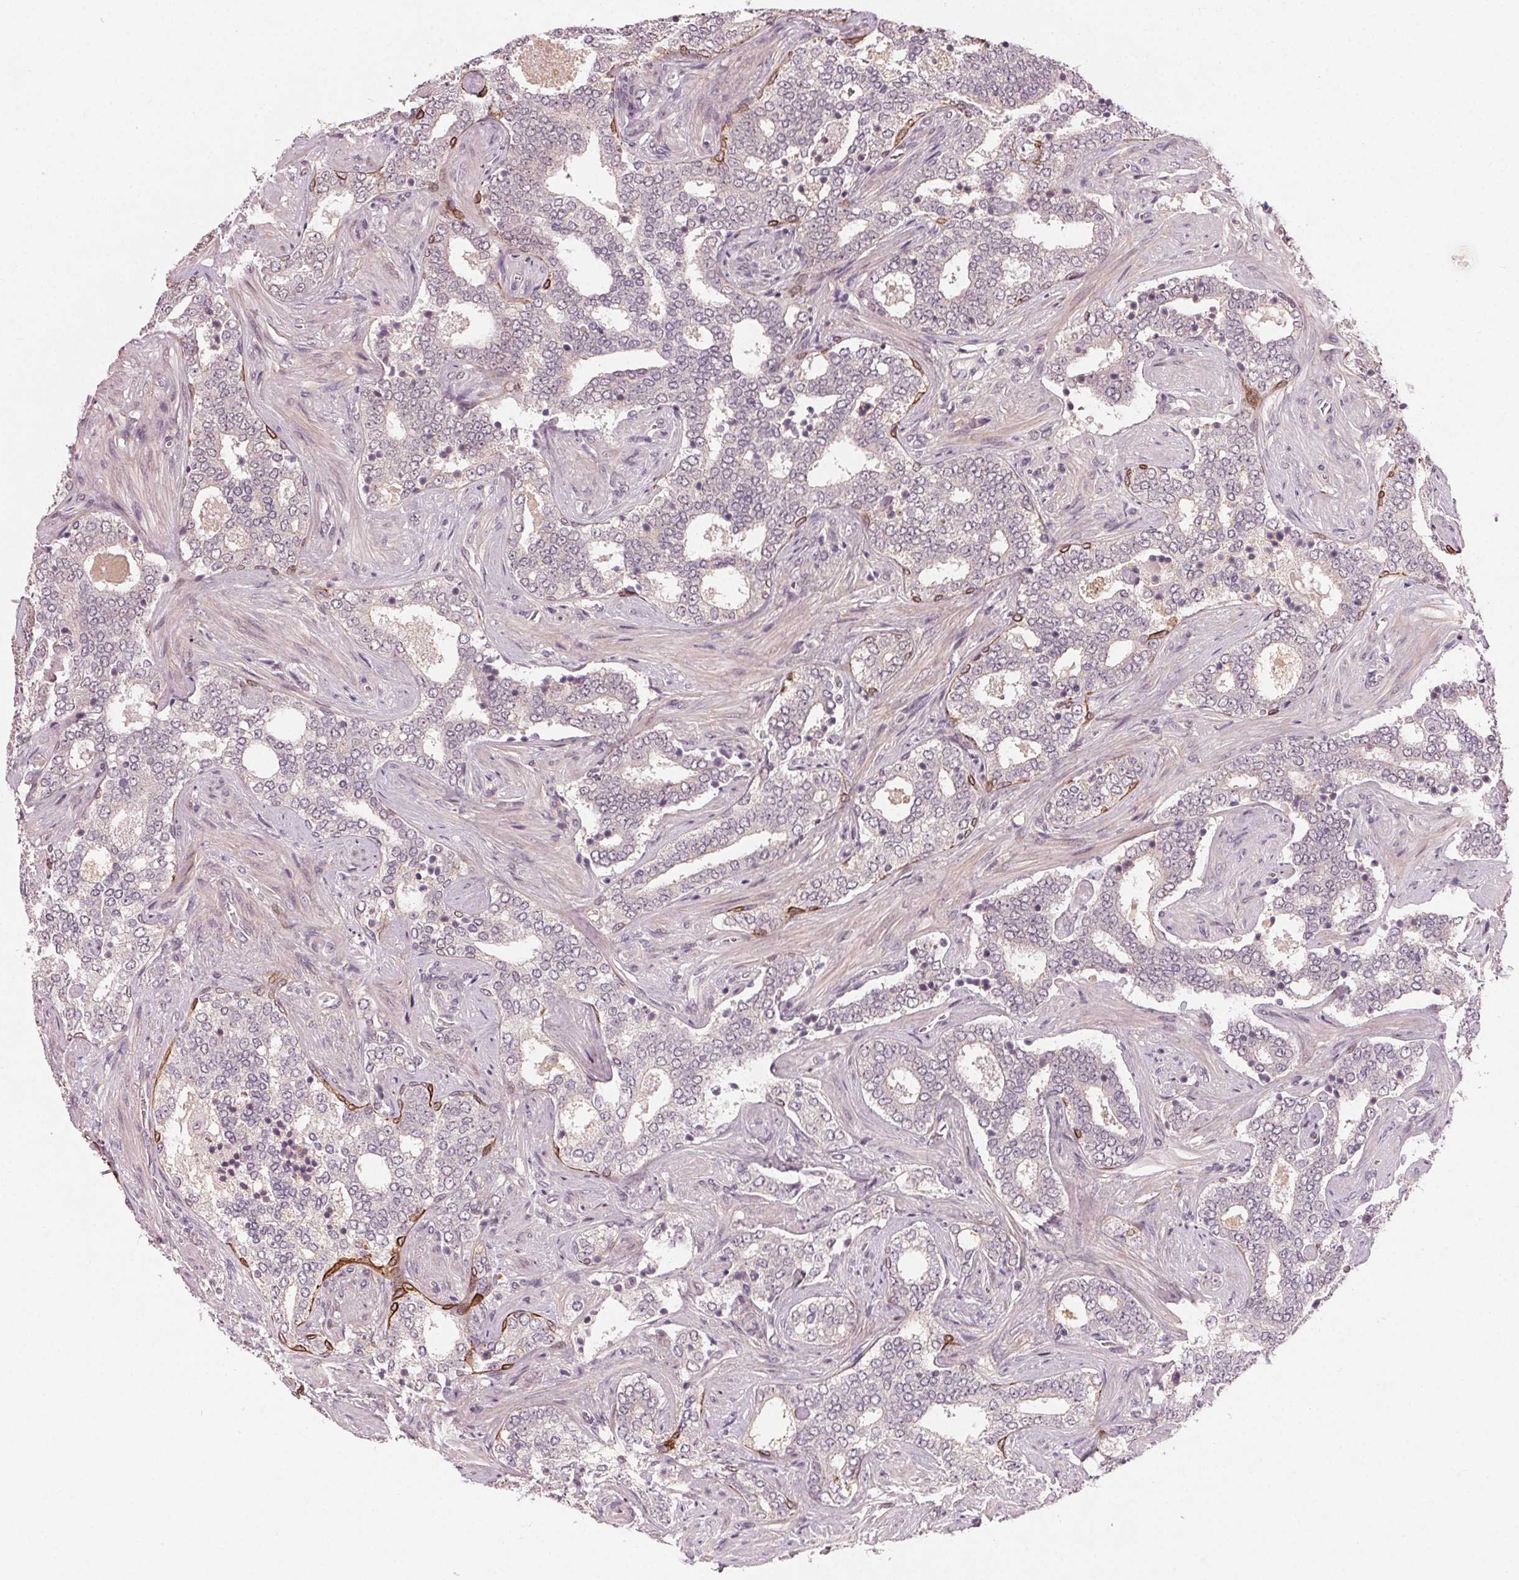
{"staining": {"intensity": "negative", "quantity": "none", "location": "none"}, "tissue": "prostate cancer", "cell_type": "Tumor cells", "image_type": "cancer", "snomed": [{"axis": "morphology", "description": "Adenocarcinoma, High grade"}, {"axis": "topography", "description": "Prostate"}], "caption": "There is no significant positivity in tumor cells of prostate cancer.", "gene": "TUB", "patient": {"sex": "male", "age": 60}}